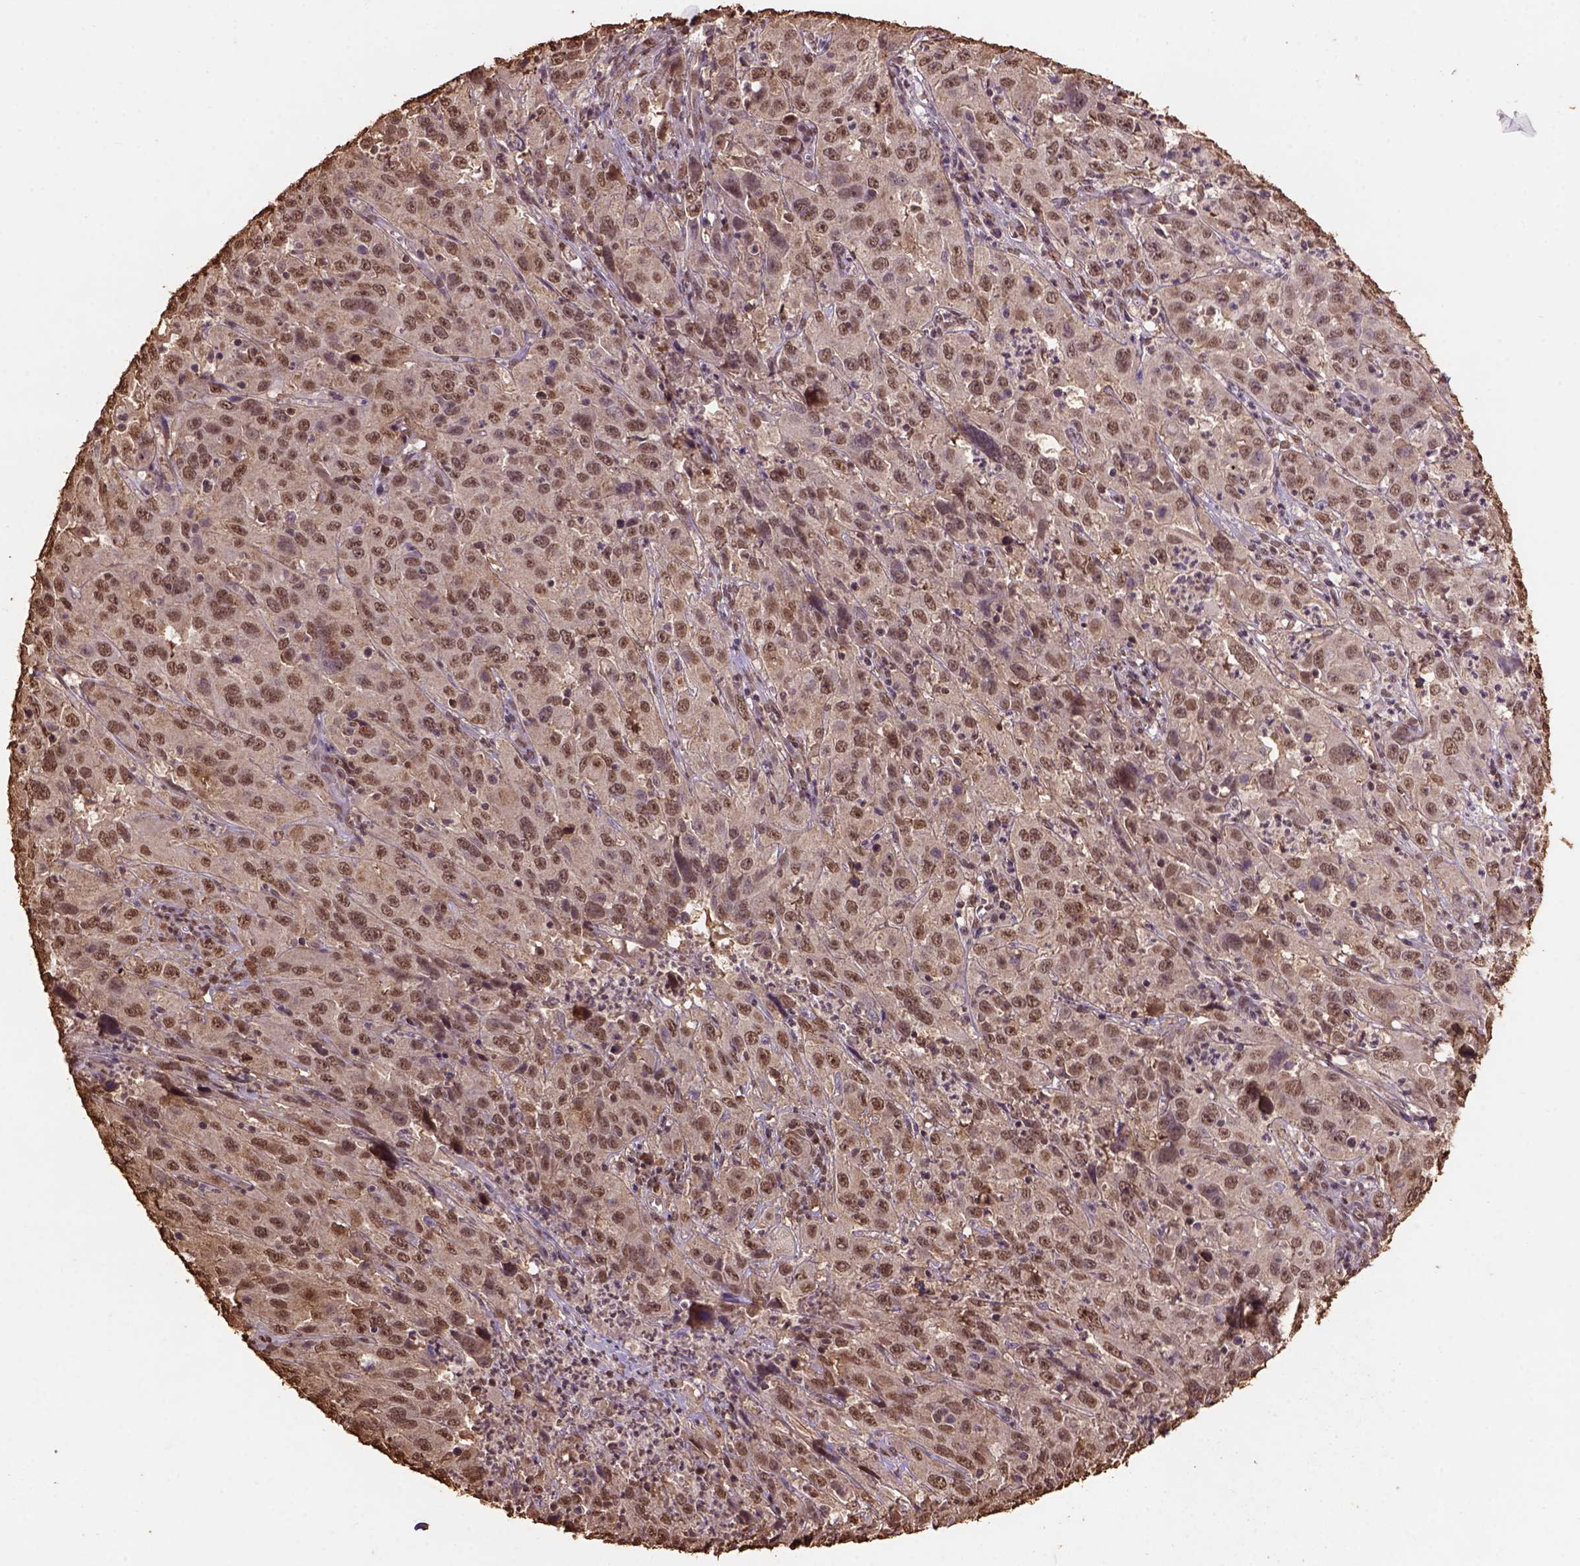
{"staining": {"intensity": "moderate", "quantity": ">75%", "location": "nuclear"}, "tissue": "cervical cancer", "cell_type": "Tumor cells", "image_type": "cancer", "snomed": [{"axis": "morphology", "description": "Squamous cell carcinoma, NOS"}, {"axis": "topography", "description": "Cervix"}], "caption": "Immunohistochemical staining of cervical squamous cell carcinoma displays moderate nuclear protein staining in about >75% of tumor cells.", "gene": "CSTF2T", "patient": {"sex": "female", "age": 32}}